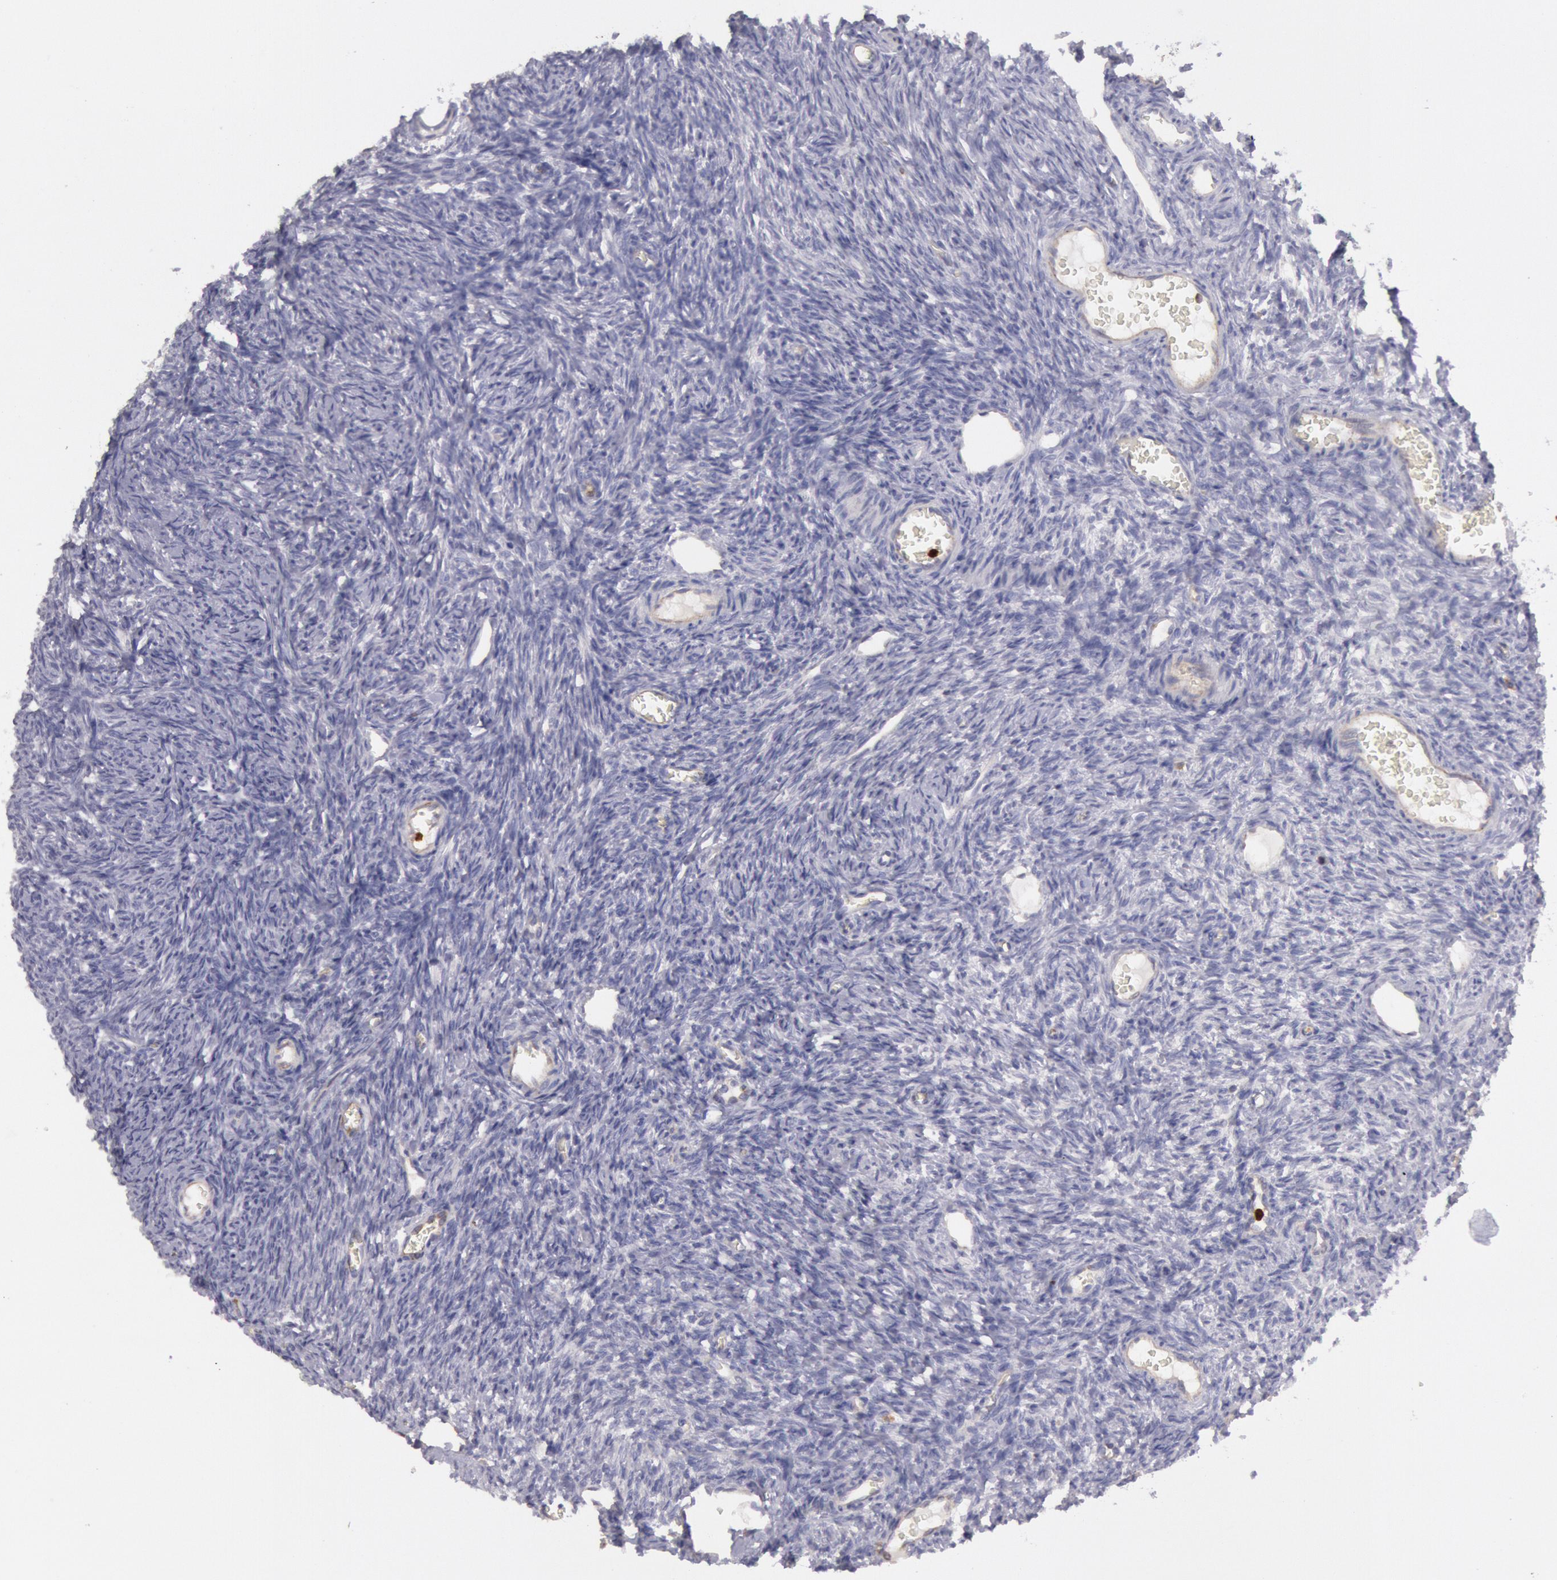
{"staining": {"intensity": "weak", "quantity": "25%-75%", "location": "cytoplasmic/membranous"}, "tissue": "ovary", "cell_type": "Follicle cells", "image_type": "normal", "snomed": [{"axis": "morphology", "description": "Normal tissue, NOS"}, {"axis": "topography", "description": "Ovary"}], "caption": "Immunohistochemical staining of unremarkable ovary shows low levels of weak cytoplasmic/membranous staining in approximately 25%-75% of follicle cells. The staining is performed using DAB (3,3'-diaminobenzidine) brown chromogen to label protein expression. The nuclei are counter-stained blue using hematoxylin.", "gene": "RAB27A", "patient": {"sex": "female", "age": 27}}